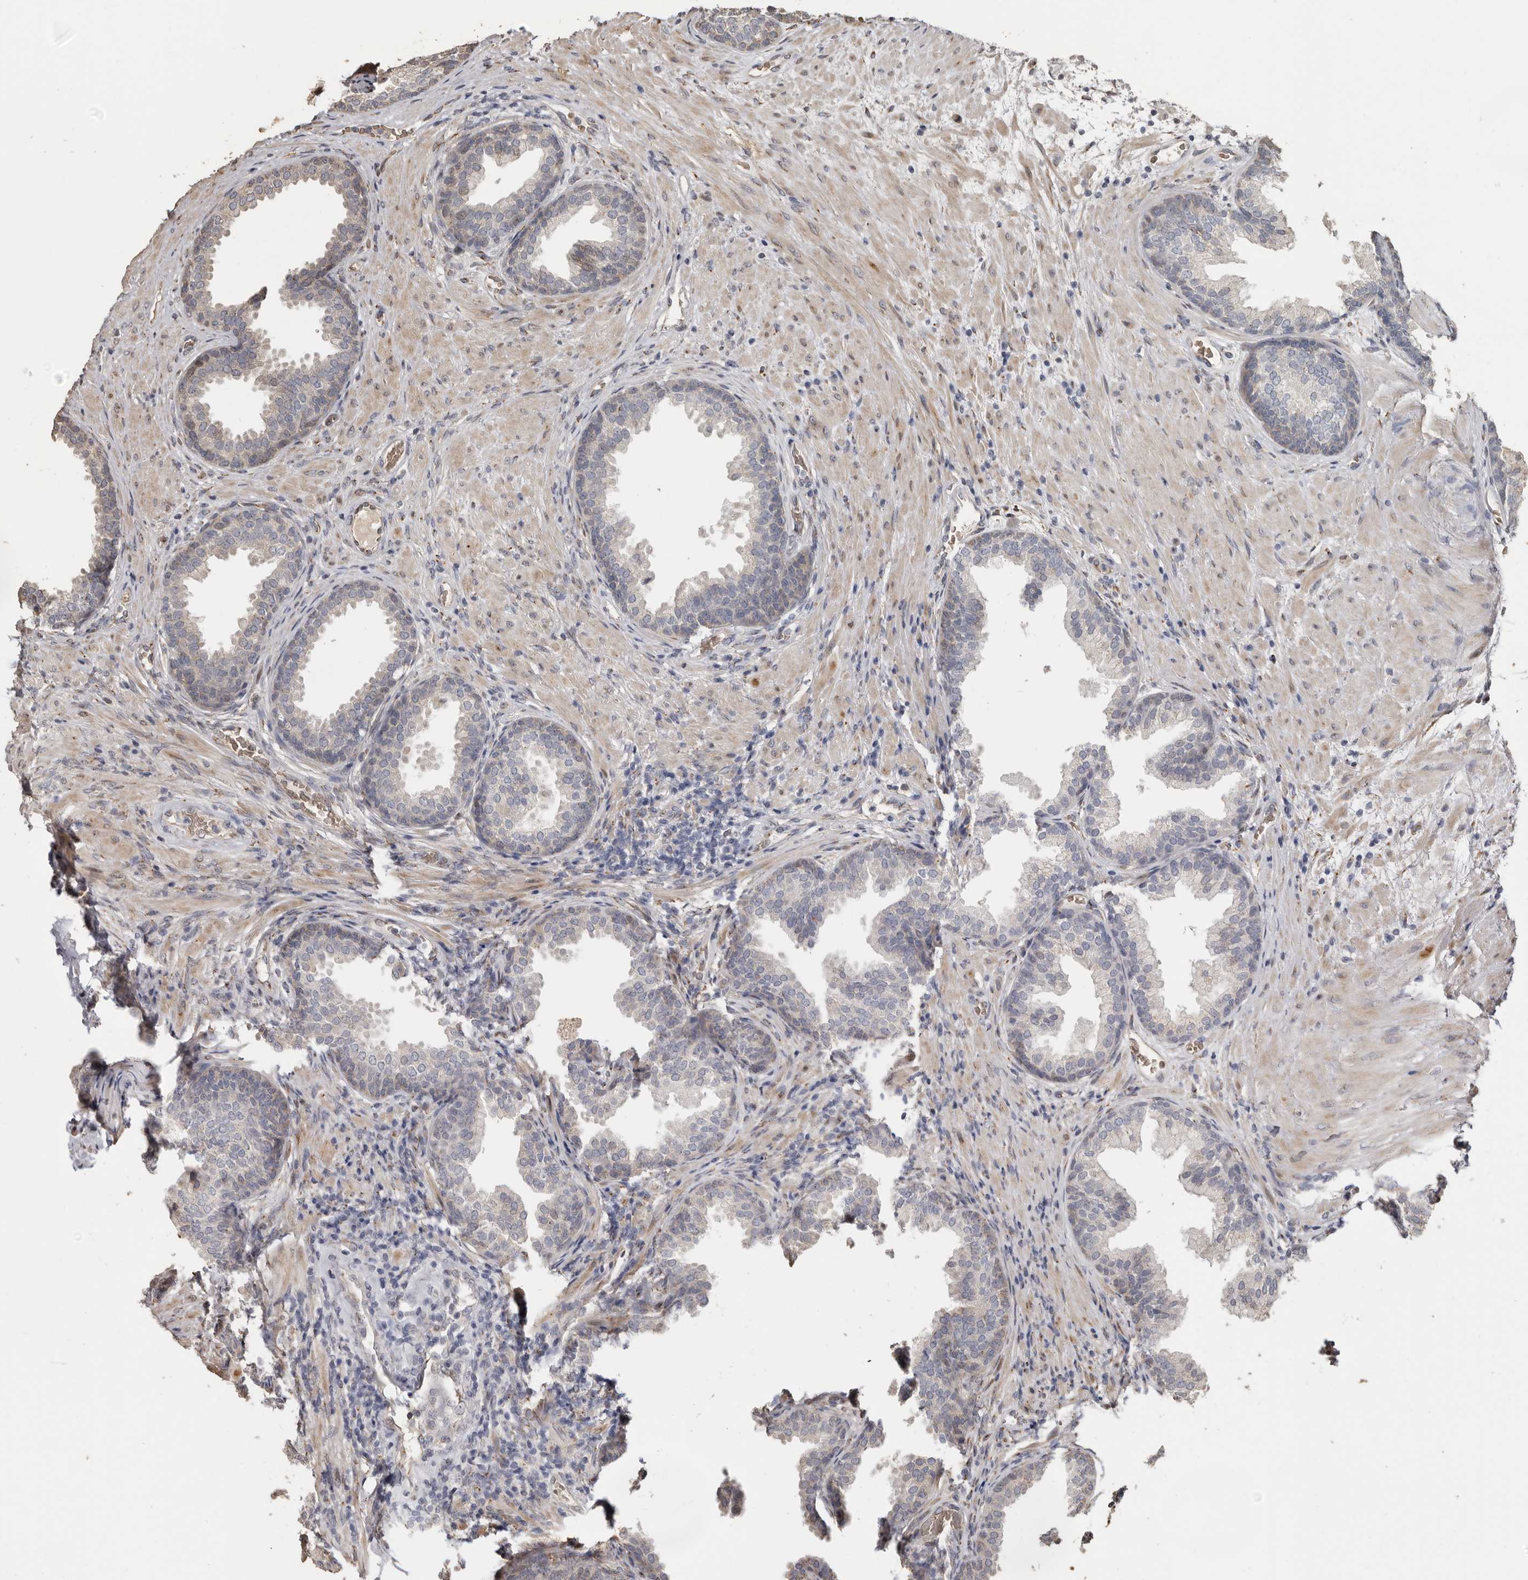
{"staining": {"intensity": "weak", "quantity": "25%-75%", "location": "cytoplasmic/membranous"}, "tissue": "prostate", "cell_type": "Glandular cells", "image_type": "normal", "snomed": [{"axis": "morphology", "description": "Normal tissue, NOS"}, {"axis": "topography", "description": "Prostate"}], "caption": "Prostate stained with IHC shows weak cytoplasmic/membranous positivity in about 25%-75% of glandular cells. (DAB = brown stain, brightfield microscopy at high magnification).", "gene": "ENTREP1", "patient": {"sex": "male", "age": 76}}